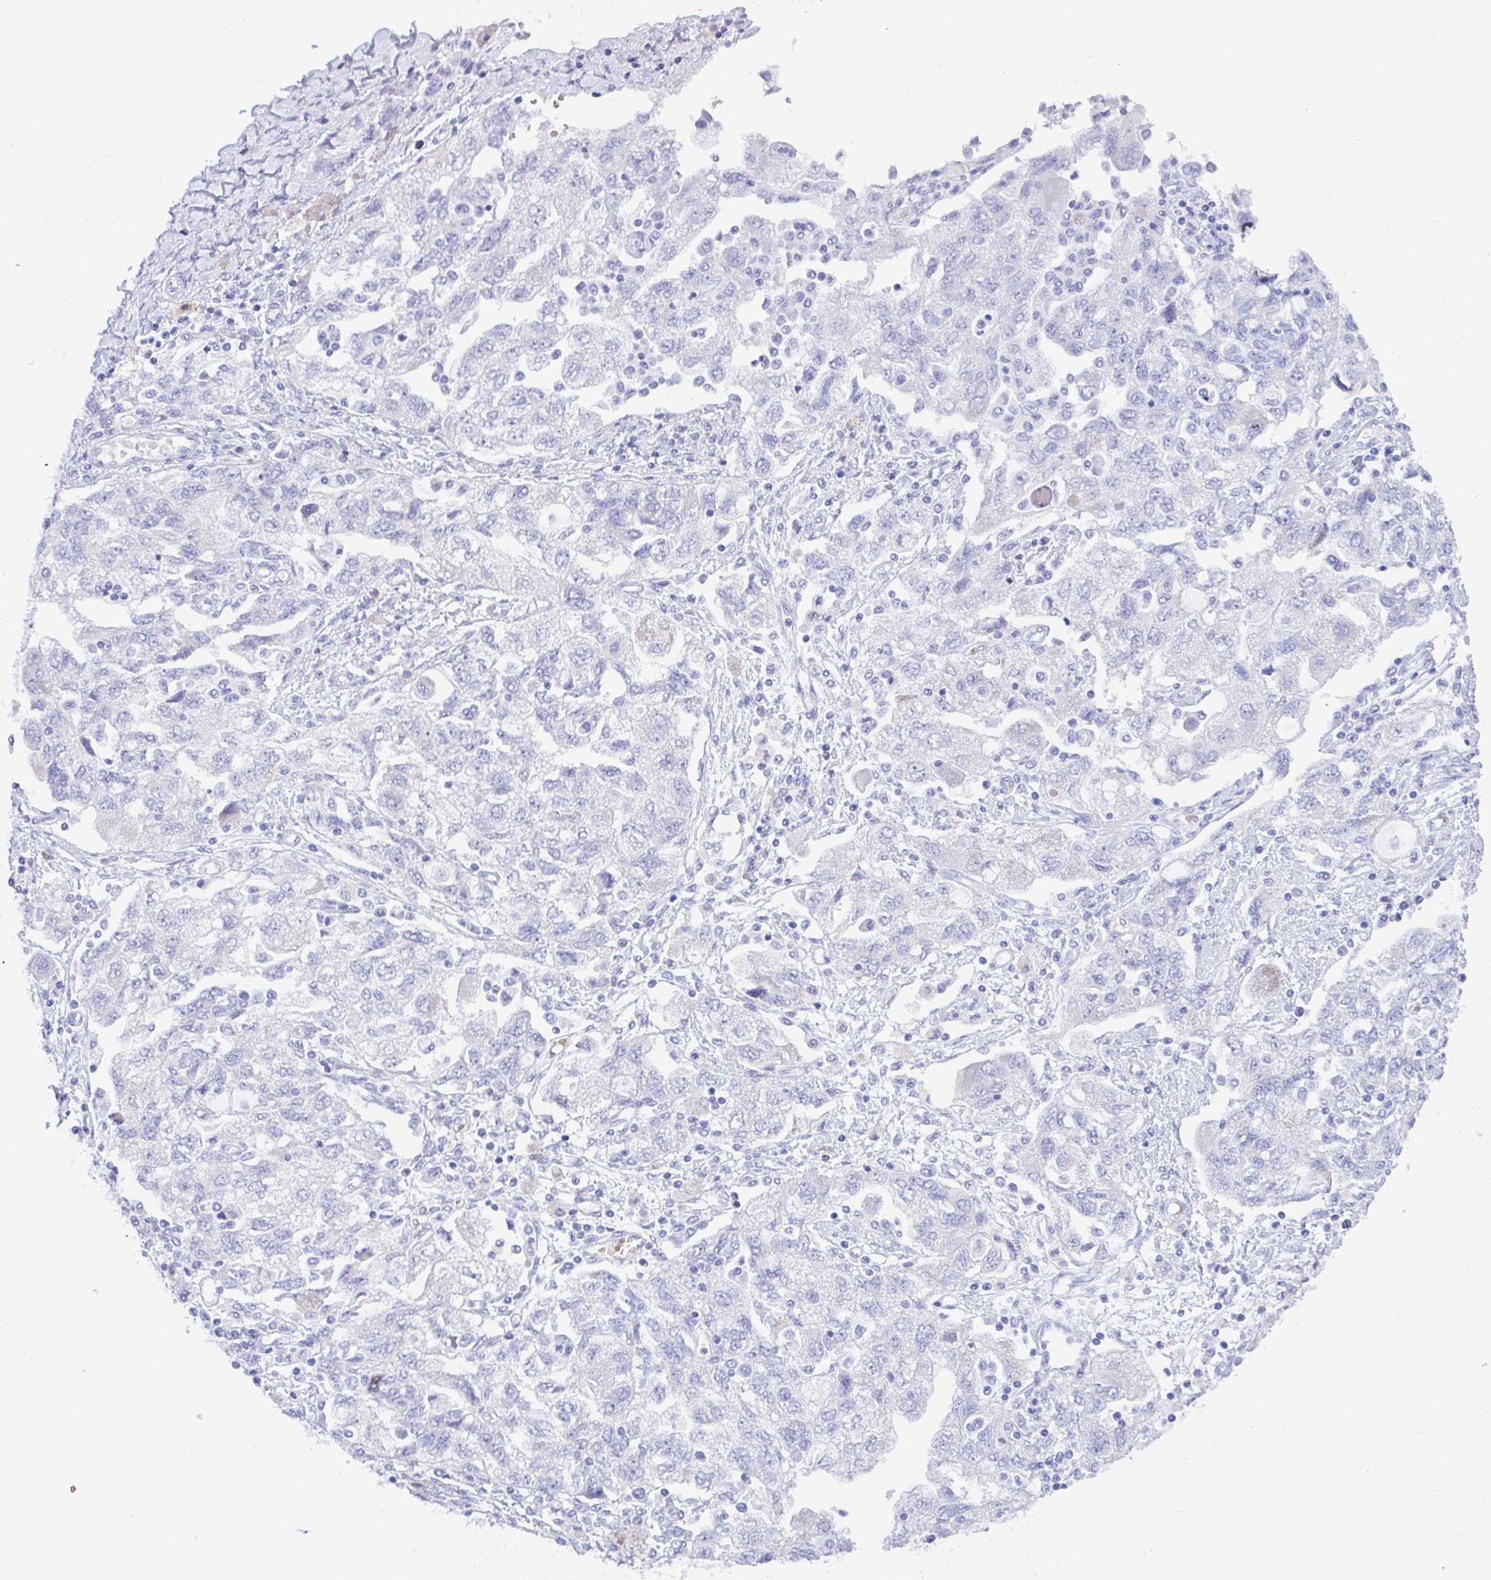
{"staining": {"intensity": "negative", "quantity": "none", "location": "none"}, "tissue": "ovarian cancer", "cell_type": "Tumor cells", "image_type": "cancer", "snomed": [{"axis": "morphology", "description": "Carcinoma, NOS"}, {"axis": "morphology", "description": "Cystadenocarcinoma, serous, NOS"}, {"axis": "topography", "description": "Ovary"}], "caption": "Carcinoma (ovarian) was stained to show a protein in brown. There is no significant expression in tumor cells.", "gene": "SEL1L2", "patient": {"sex": "female", "age": 69}}